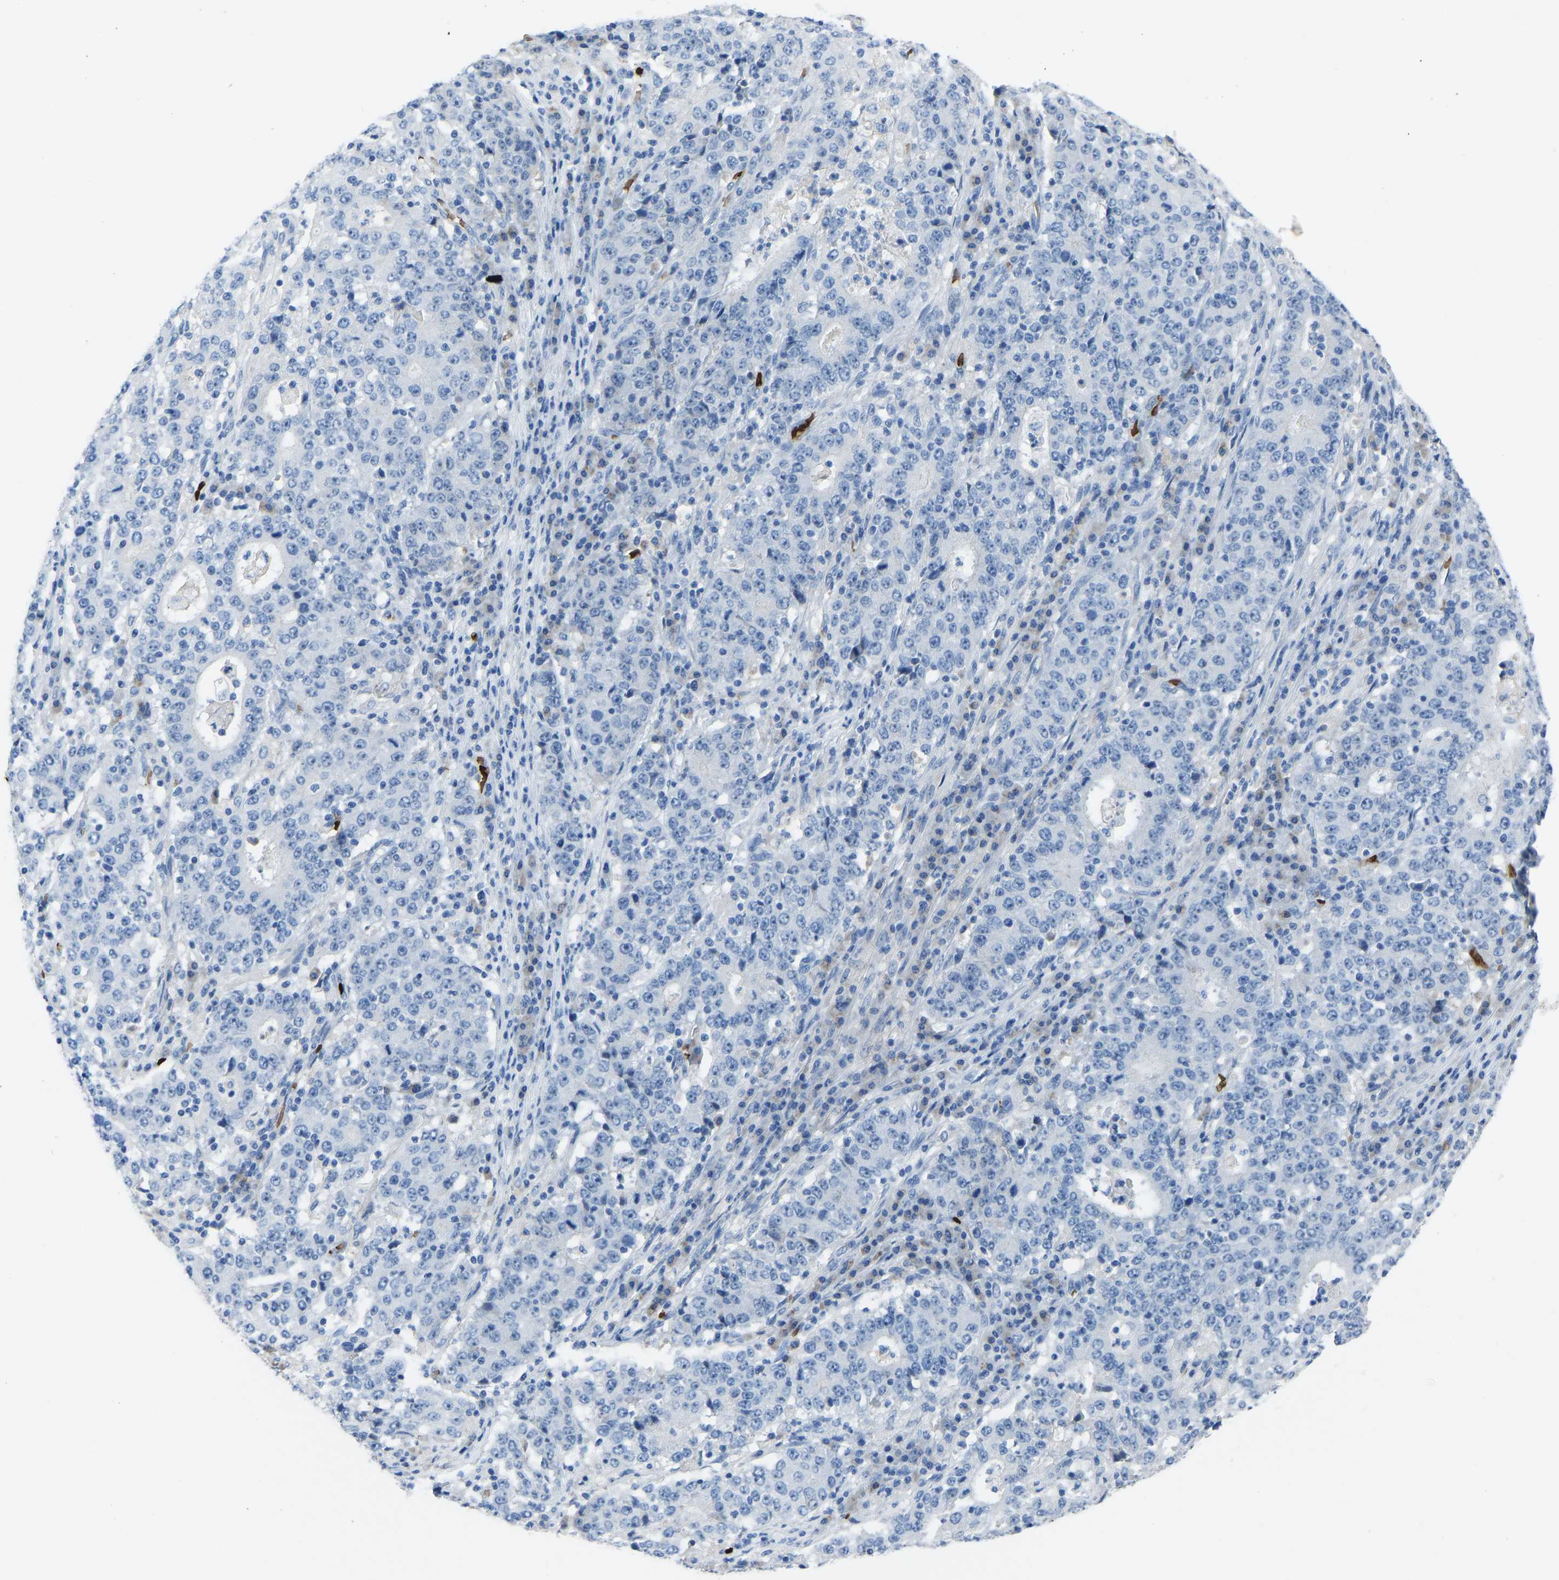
{"staining": {"intensity": "negative", "quantity": "none", "location": "none"}, "tissue": "stomach cancer", "cell_type": "Tumor cells", "image_type": "cancer", "snomed": [{"axis": "morphology", "description": "Adenocarcinoma, NOS"}, {"axis": "topography", "description": "Stomach"}], "caption": "Immunohistochemistry image of neoplastic tissue: stomach adenocarcinoma stained with DAB (3,3'-diaminobenzidine) demonstrates no significant protein staining in tumor cells. (Immunohistochemistry, brightfield microscopy, high magnification).", "gene": "PIGS", "patient": {"sex": "male", "age": 59}}